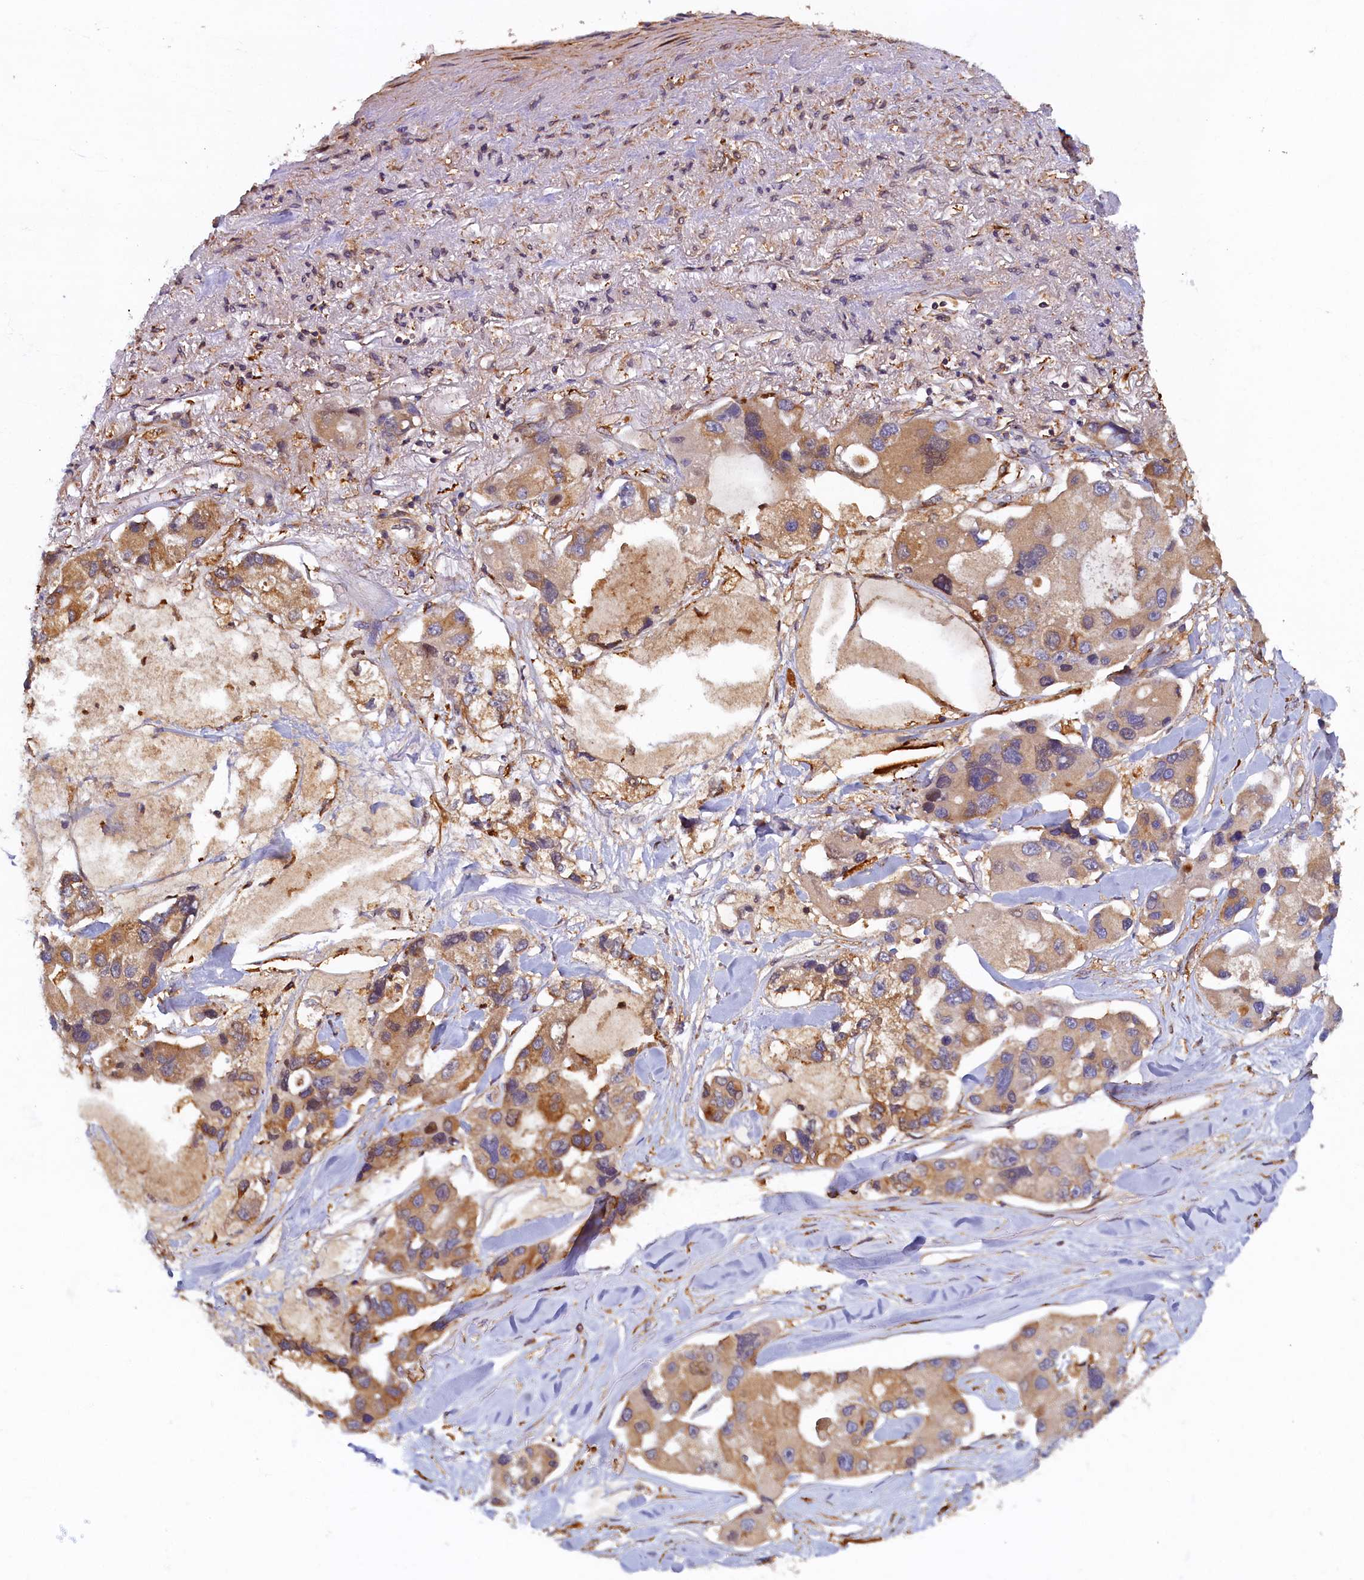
{"staining": {"intensity": "moderate", "quantity": ">75%", "location": "cytoplasmic/membranous"}, "tissue": "lung cancer", "cell_type": "Tumor cells", "image_type": "cancer", "snomed": [{"axis": "morphology", "description": "Adenocarcinoma, NOS"}, {"axis": "topography", "description": "Lung"}], "caption": "Tumor cells exhibit medium levels of moderate cytoplasmic/membranous expression in about >75% of cells in lung cancer. (DAB (3,3'-diaminobenzidine) = brown stain, brightfield microscopy at high magnification).", "gene": "TIMM8B", "patient": {"sex": "female", "age": 54}}